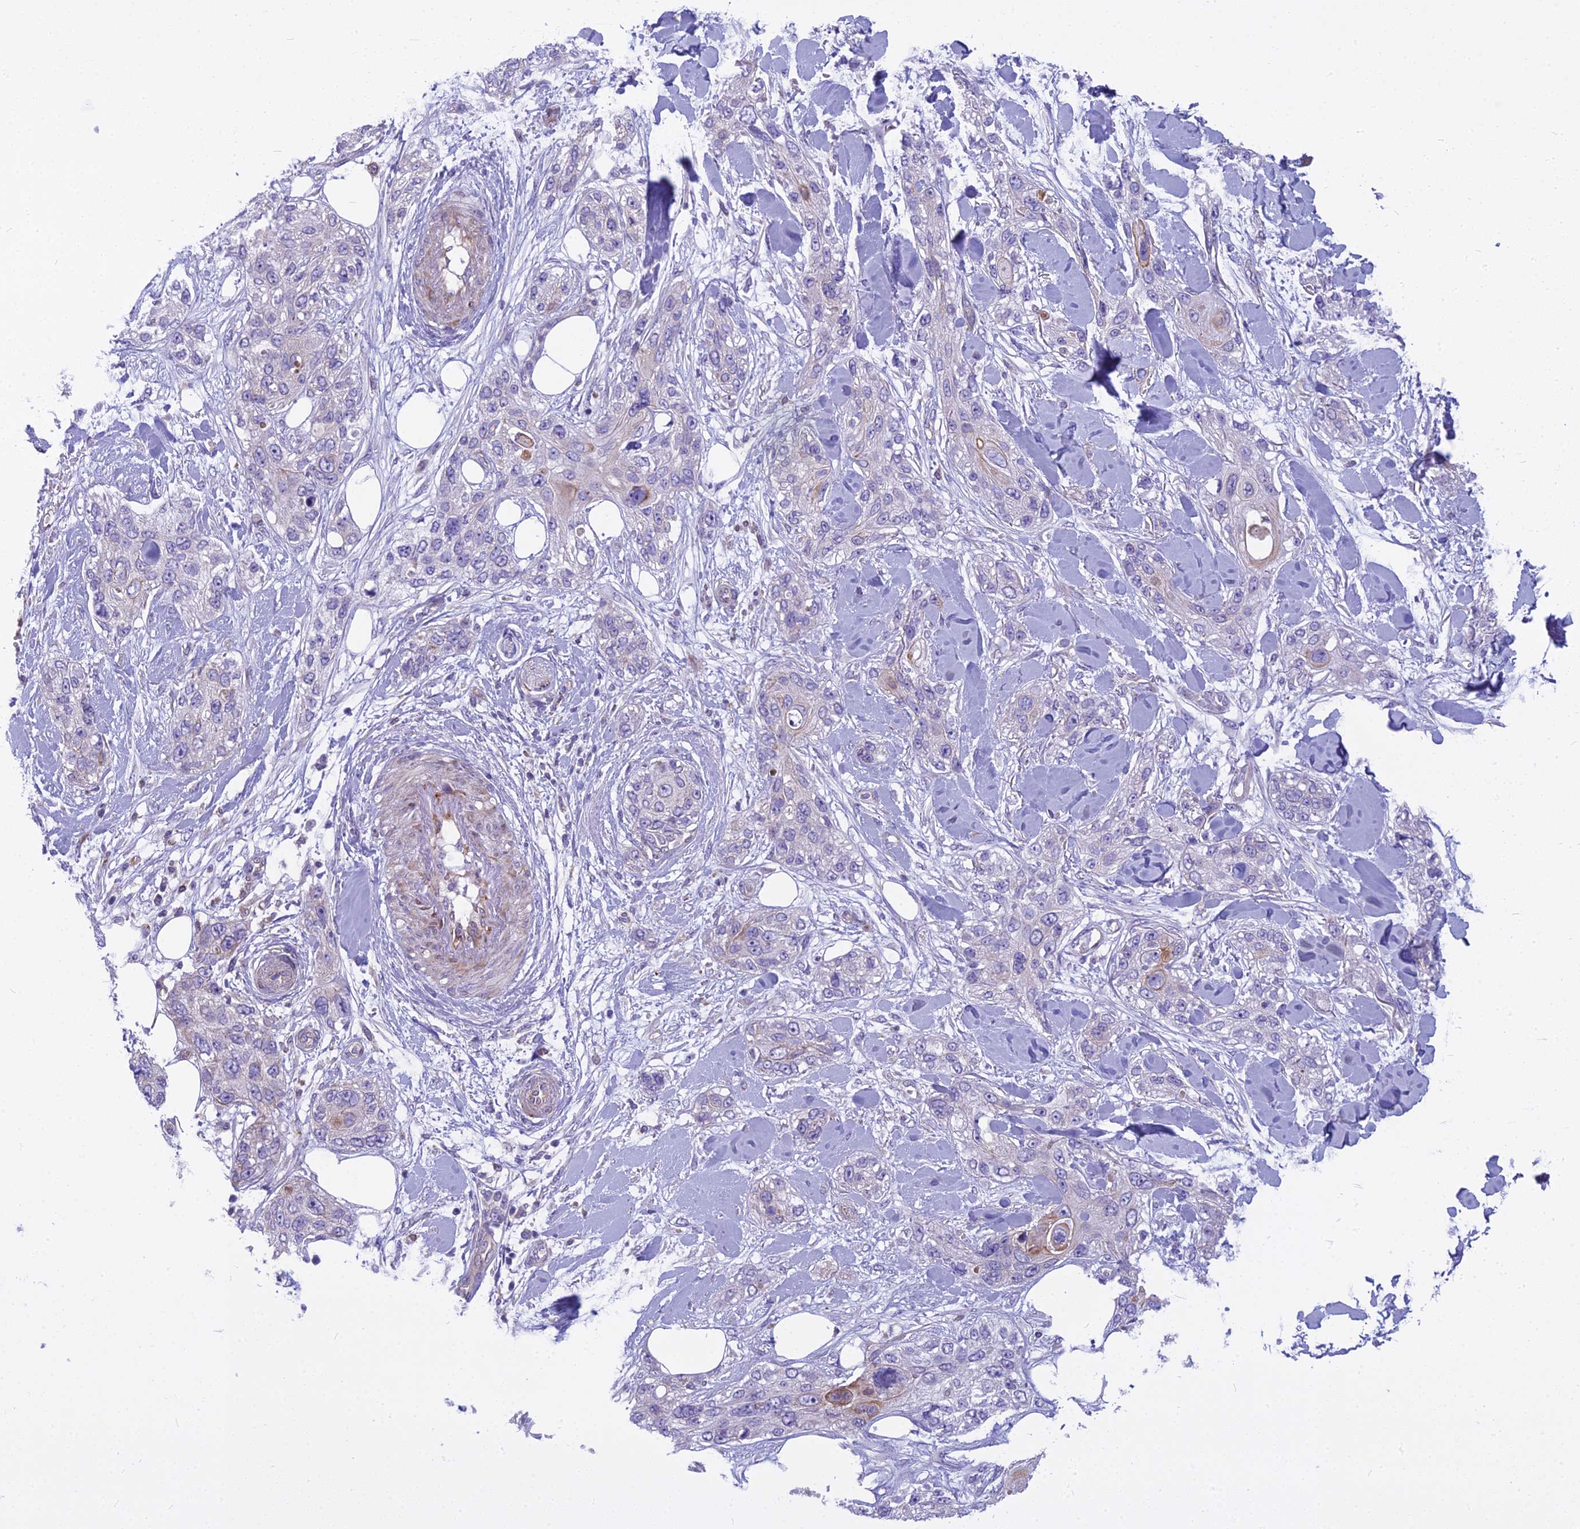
{"staining": {"intensity": "negative", "quantity": "none", "location": "none"}, "tissue": "skin cancer", "cell_type": "Tumor cells", "image_type": "cancer", "snomed": [{"axis": "morphology", "description": "Normal tissue, NOS"}, {"axis": "morphology", "description": "Squamous cell carcinoma, NOS"}, {"axis": "topography", "description": "Skin"}], "caption": "This is an IHC micrograph of skin cancer (squamous cell carcinoma). There is no positivity in tumor cells.", "gene": "PCDHB14", "patient": {"sex": "male", "age": 72}}